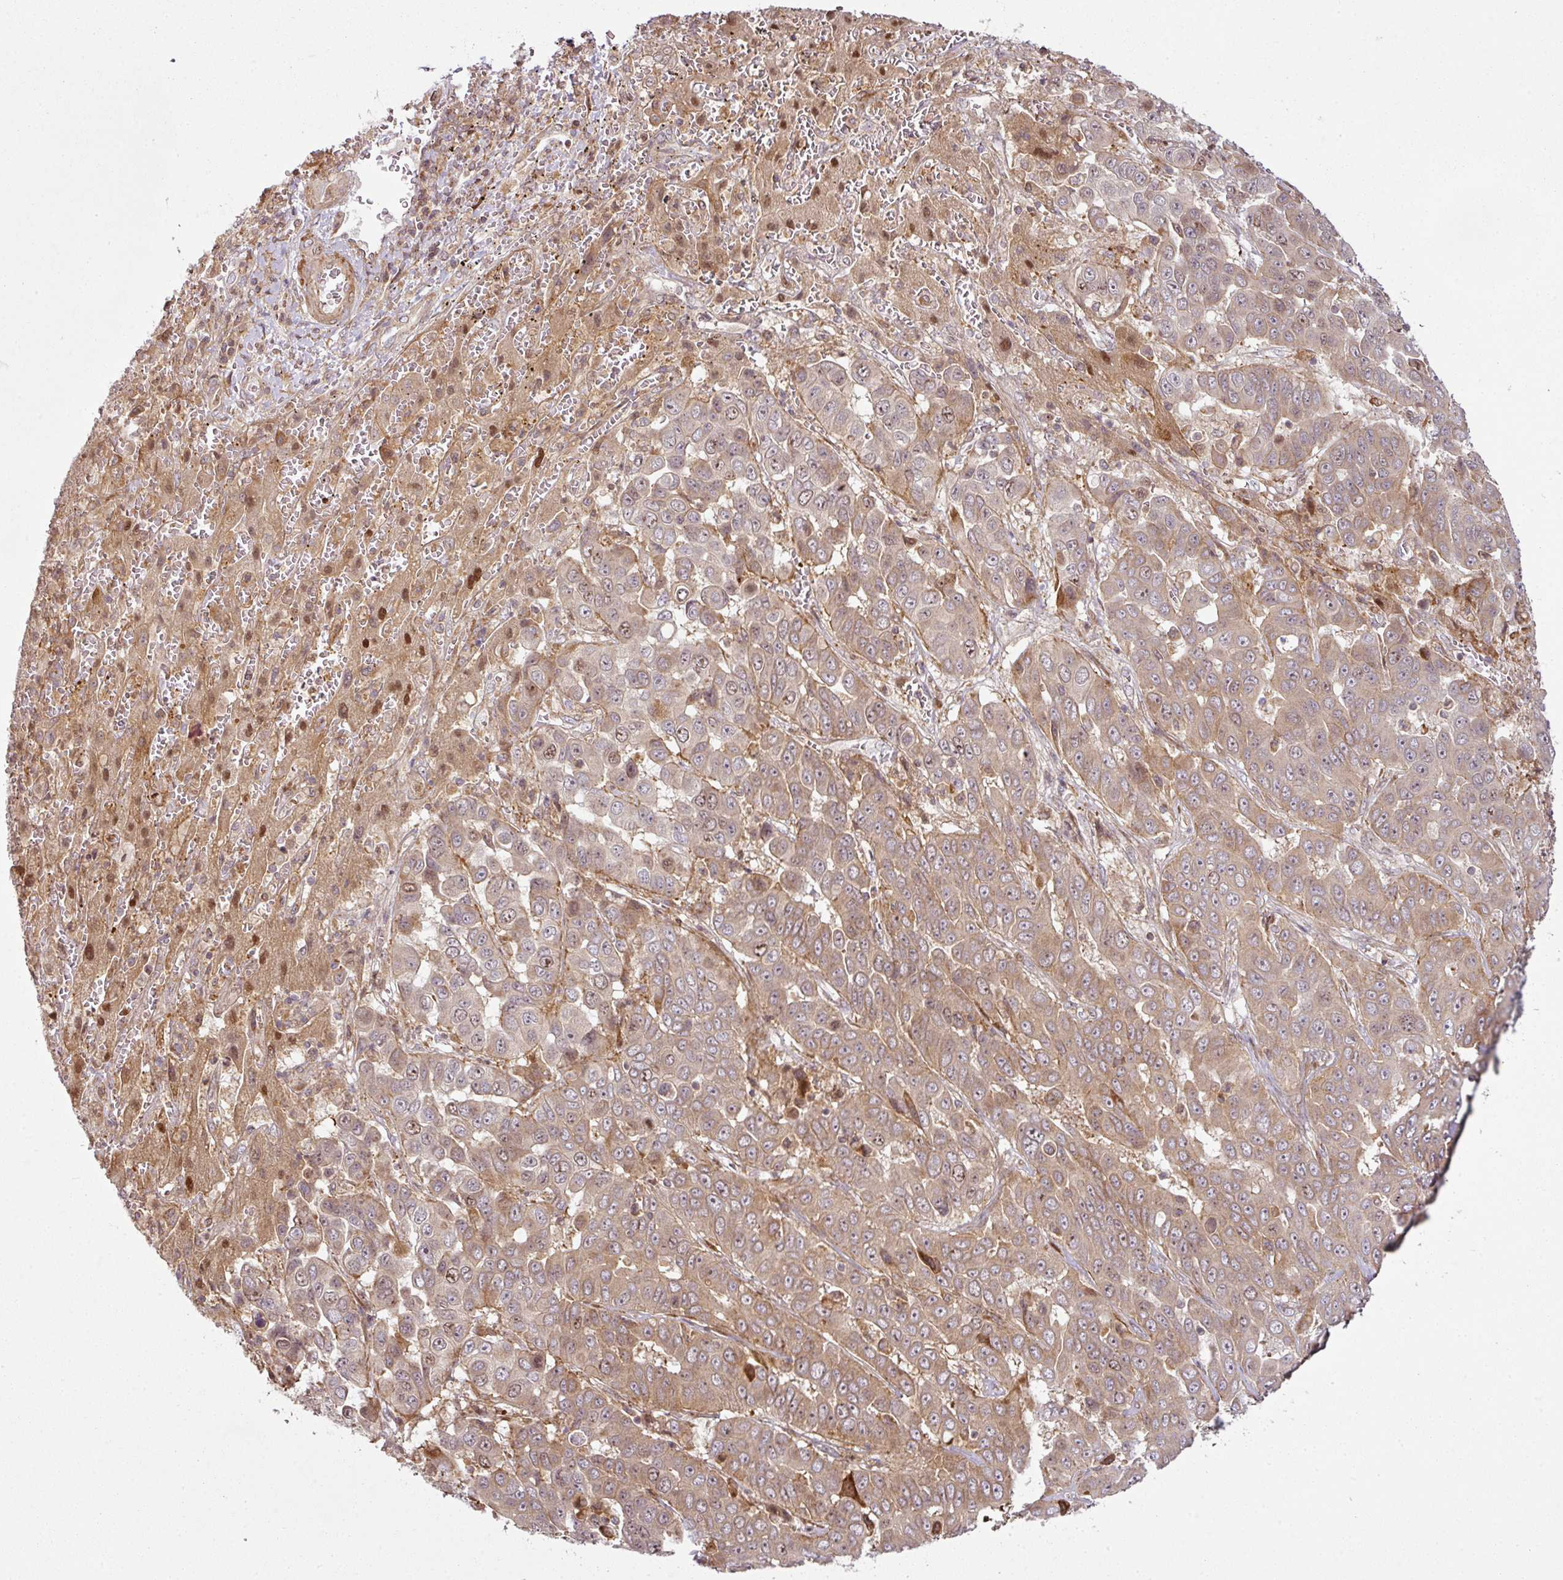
{"staining": {"intensity": "strong", "quantity": "25%-75%", "location": "cytoplasmic/membranous,nuclear"}, "tissue": "liver cancer", "cell_type": "Tumor cells", "image_type": "cancer", "snomed": [{"axis": "morphology", "description": "Cholangiocarcinoma"}, {"axis": "topography", "description": "Liver"}], "caption": "Tumor cells exhibit high levels of strong cytoplasmic/membranous and nuclear positivity in approximately 25%-75% of cells in liver cancer.", "gene": "ATAT1", "patient": {"sex": "female", "age": 52}}